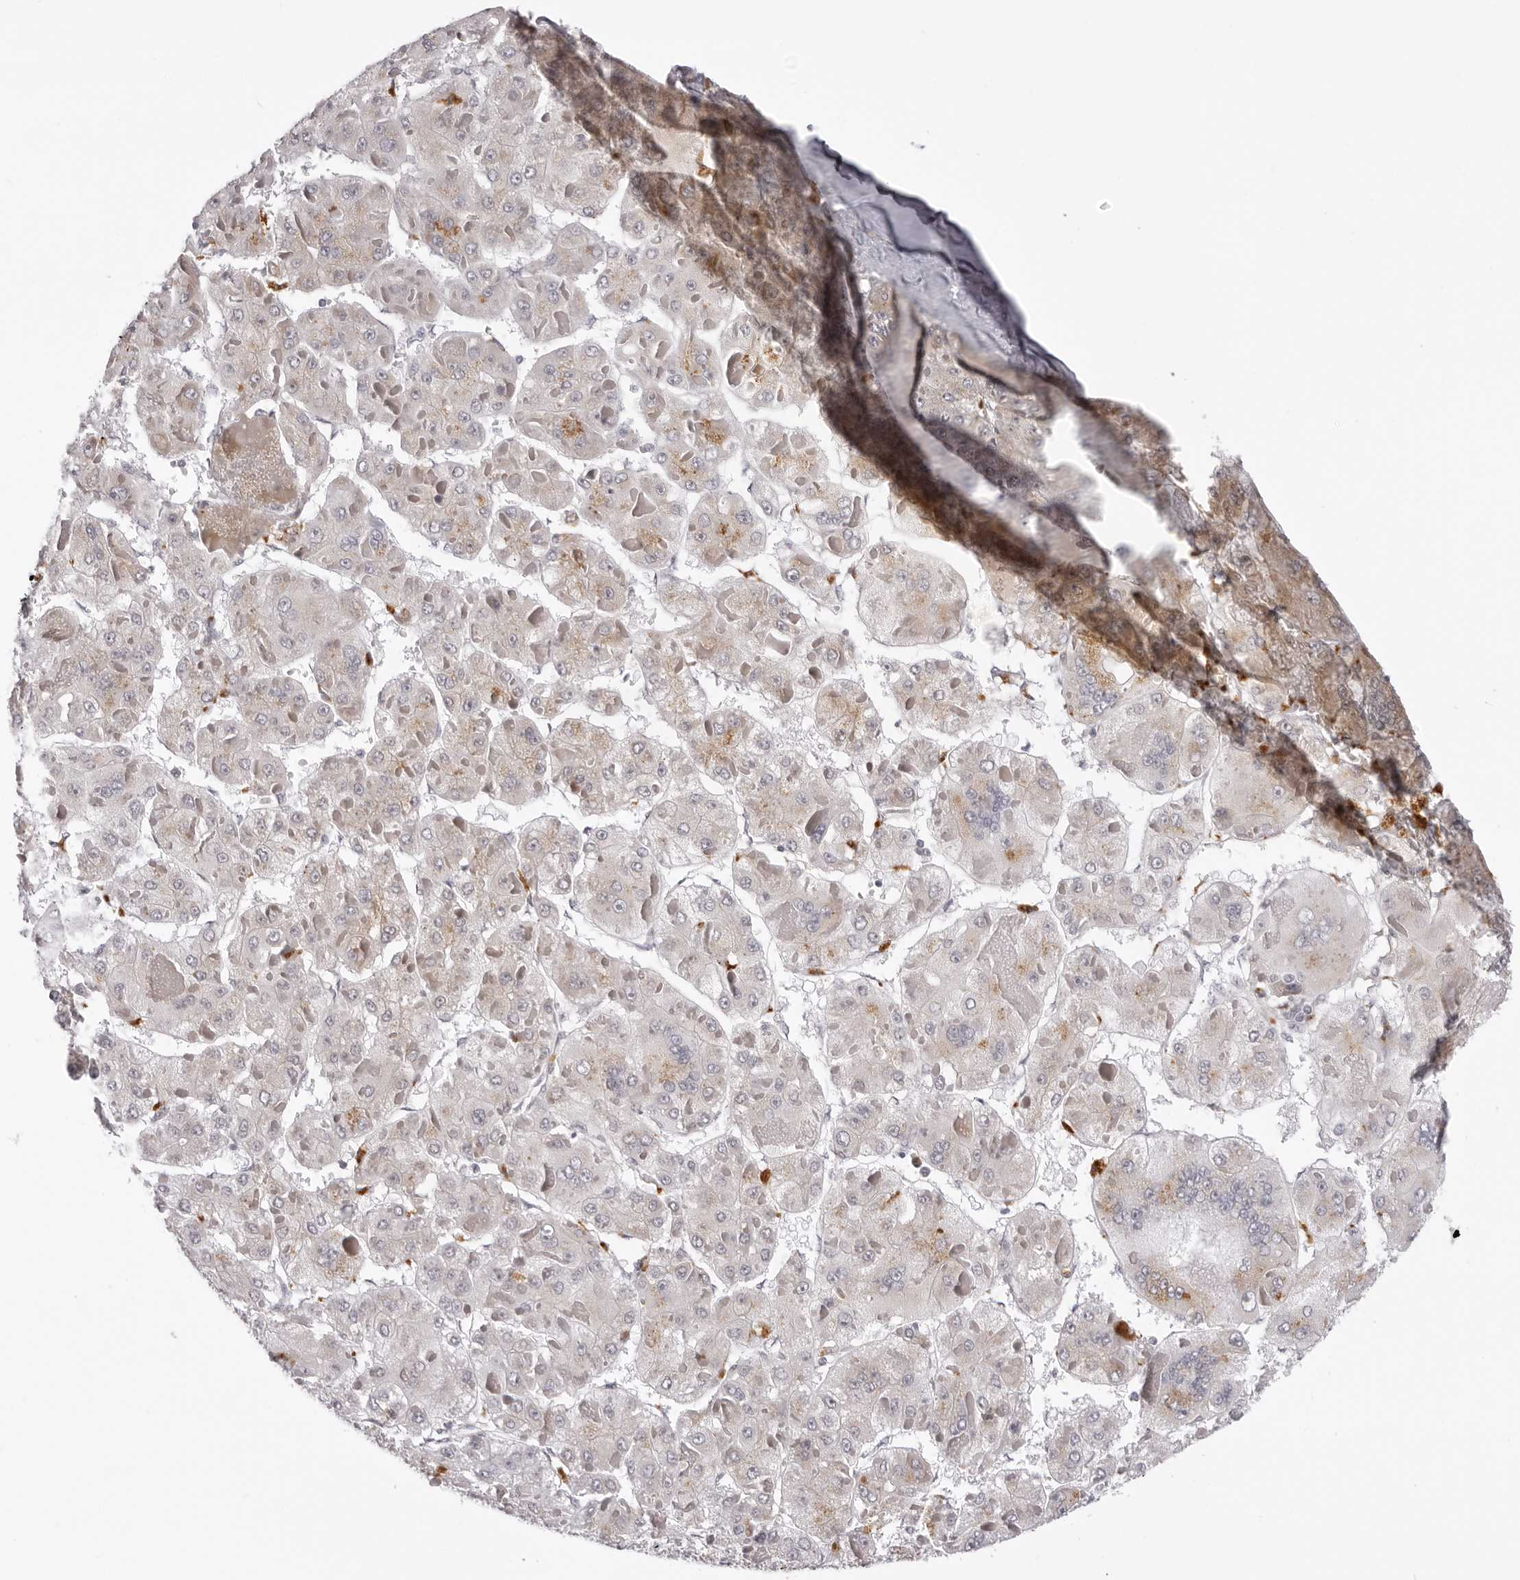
{"staining": {"intensity": "moderate", "quantity": "<25%", "location": "cytoplasmic/membranous"}, "tissue": "liver cancer", "cell_type": "Tumor cells", "image_type": "cancer", "snomed": [{"axis": "morphology", "description": "Carcinoma, Hepatocellular, NOS"}, {"axis": "topography", "description": "Liver"}], "caption": "Human hepatocellular carcinoma (liver) stained for a protein (brown) demonstrates moderate cytoplasmic/membranous positive expression in approximately <25% of tumor cells.", "gene": "SUGCT", "patient": {"sex": "female", "age": 73}}